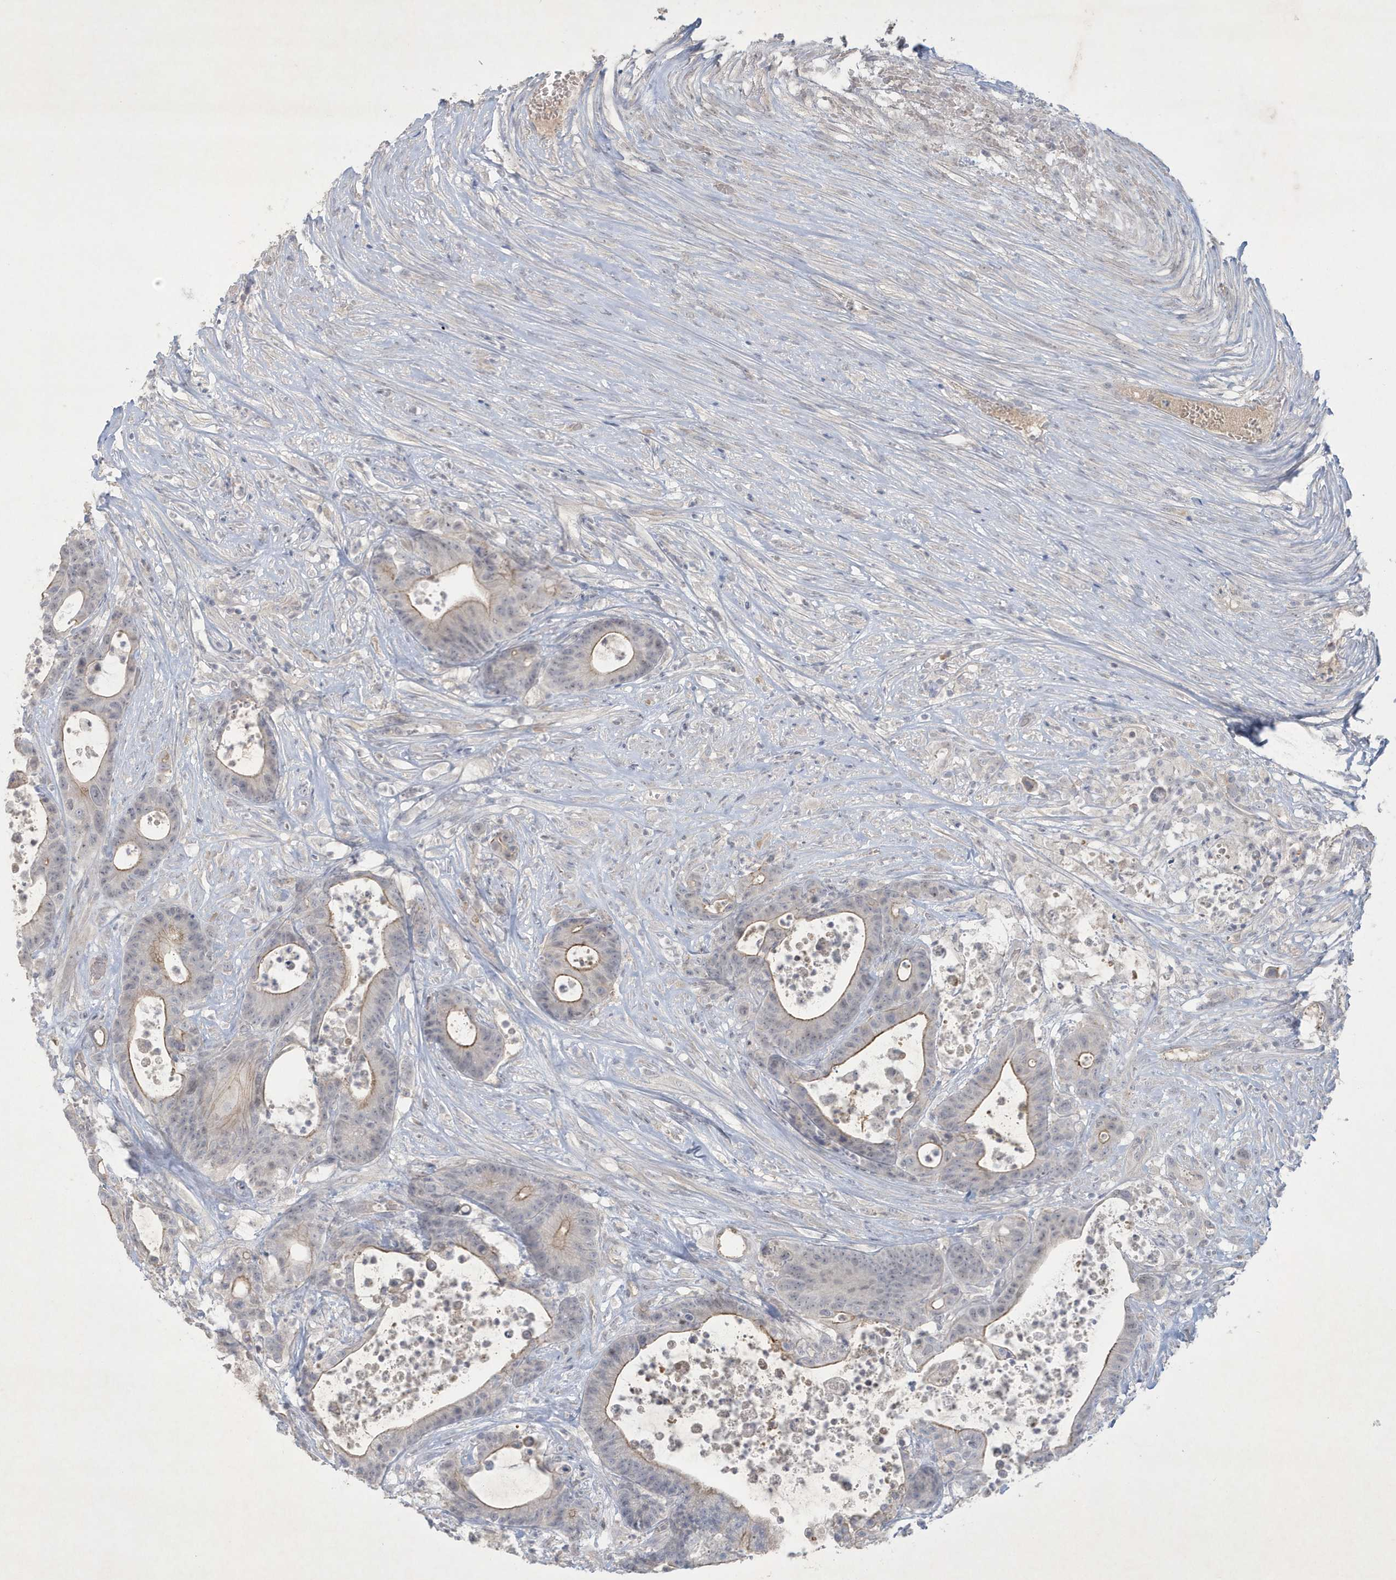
{"staining": {"intensity": "weak", "quantity": "25%-75%", "location": "cytoplasmic/membranous"}, "tissue": "colorectal cancer", "cell_type": "Tumor cells", "image_type": "cancer", "snomed": [{"axis": "morphology", "description": "Adenocarcinoma, NOS"}, {"axis": "topography", "description": "Colon"}], "caption": "Immunohistochemistry (IHC) (DAB) staining of human adenocarcinoma (colorectal) shows weak cytoplasmic/membranous protein expression in approximately 25%-75% of tumor cells.", "gene": "CCDC24", "patient": {"sex": "female", "age": 84}}